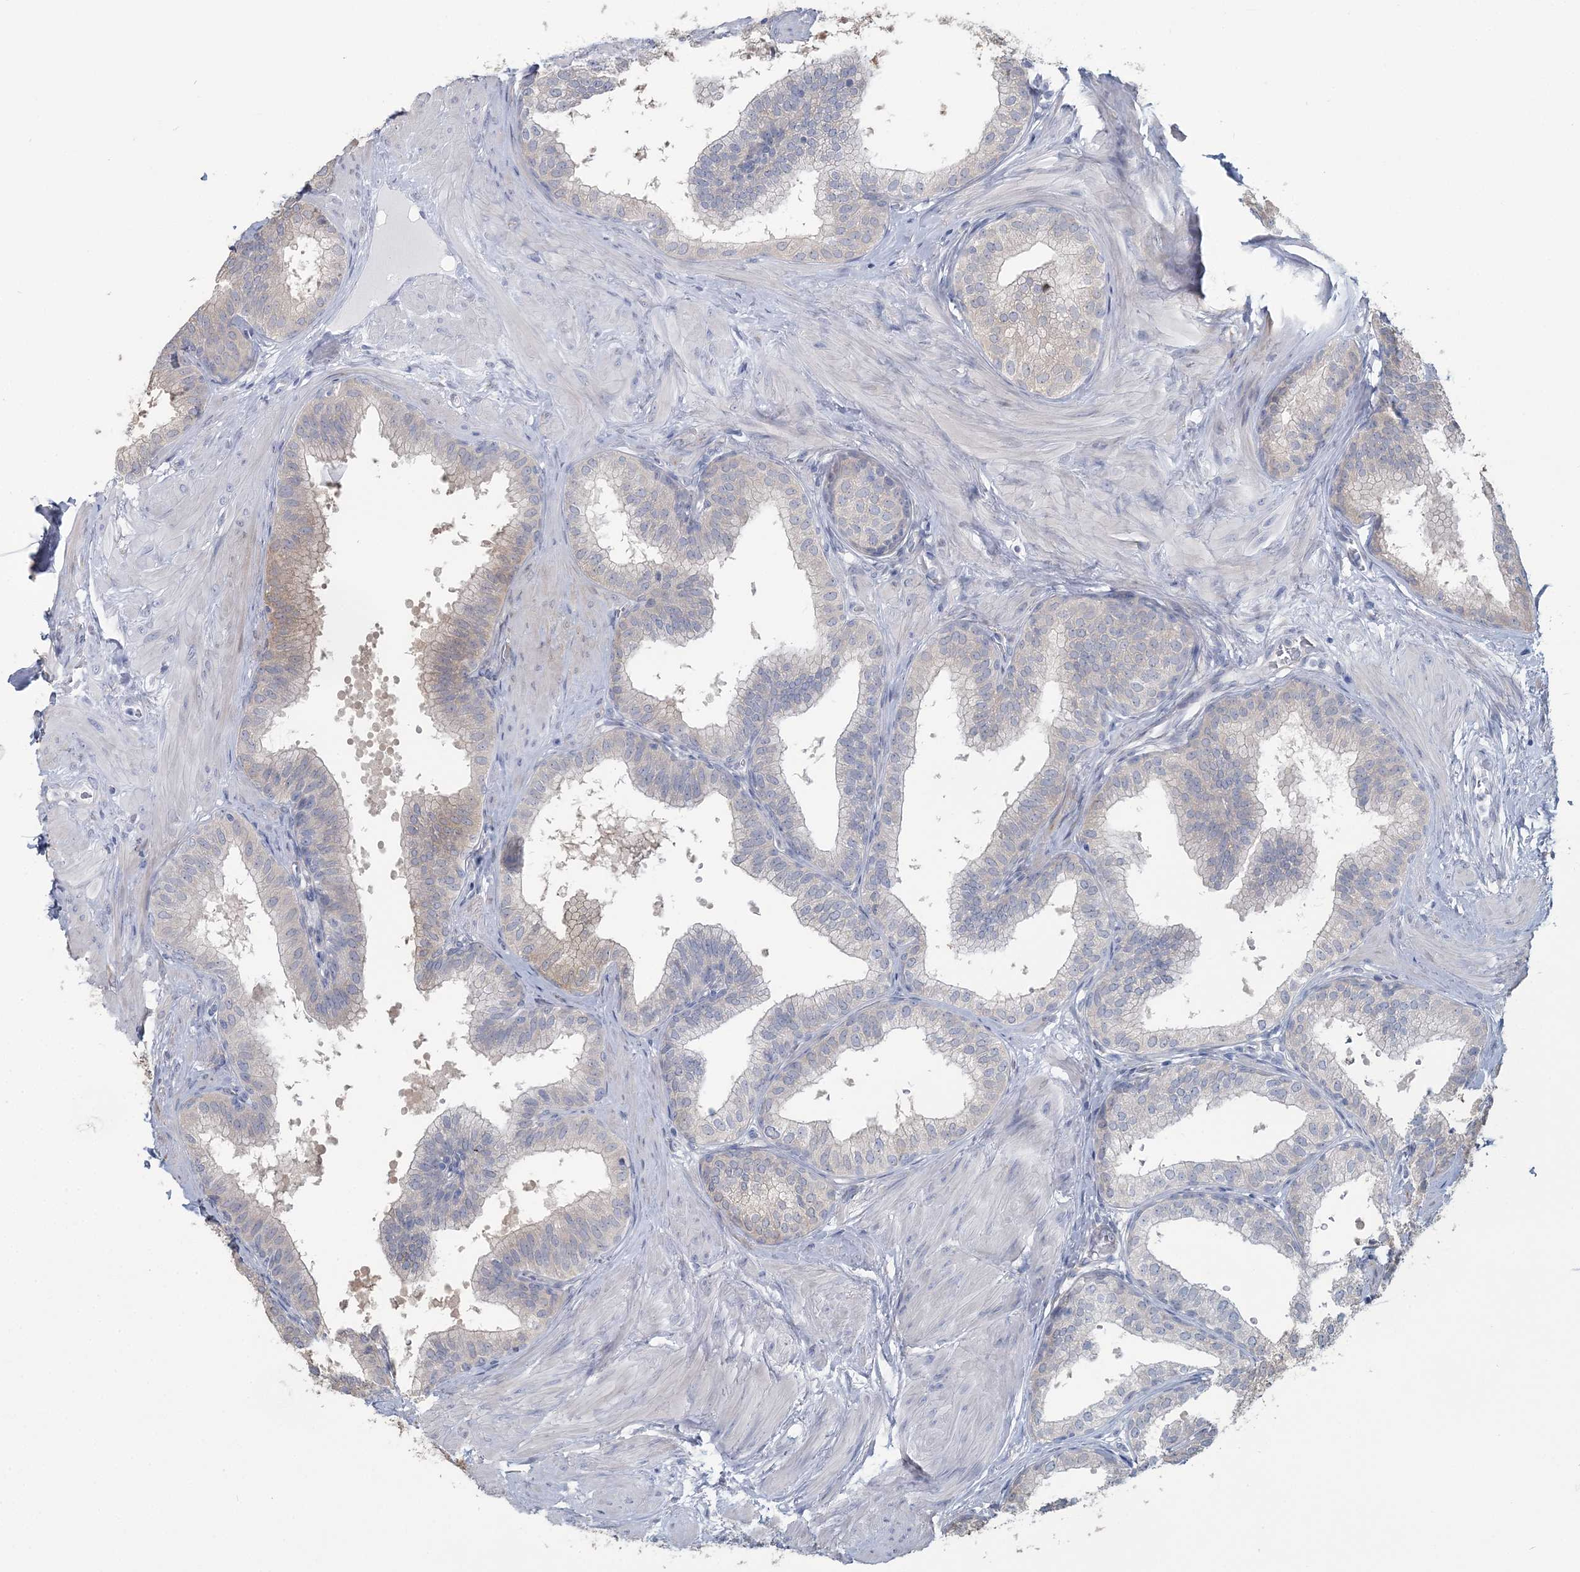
{"staining": {"intensity": "negative", "quantity": "none", "location": "none"}, "tissue": "prostate", "cell_type": "Glandular cells", "image_type": "normal", "snomed": [{"axis": "morphology", "description": "Normal tissue, NOS"}, {"axis": "topography", "description": "Prostate"}], "caption": "A micrograph of prostate stained for a protein demonstrates no brown staining in glandular cells.", "gene": "CMBL", "patient": {"sex": "male", "age": 60}}